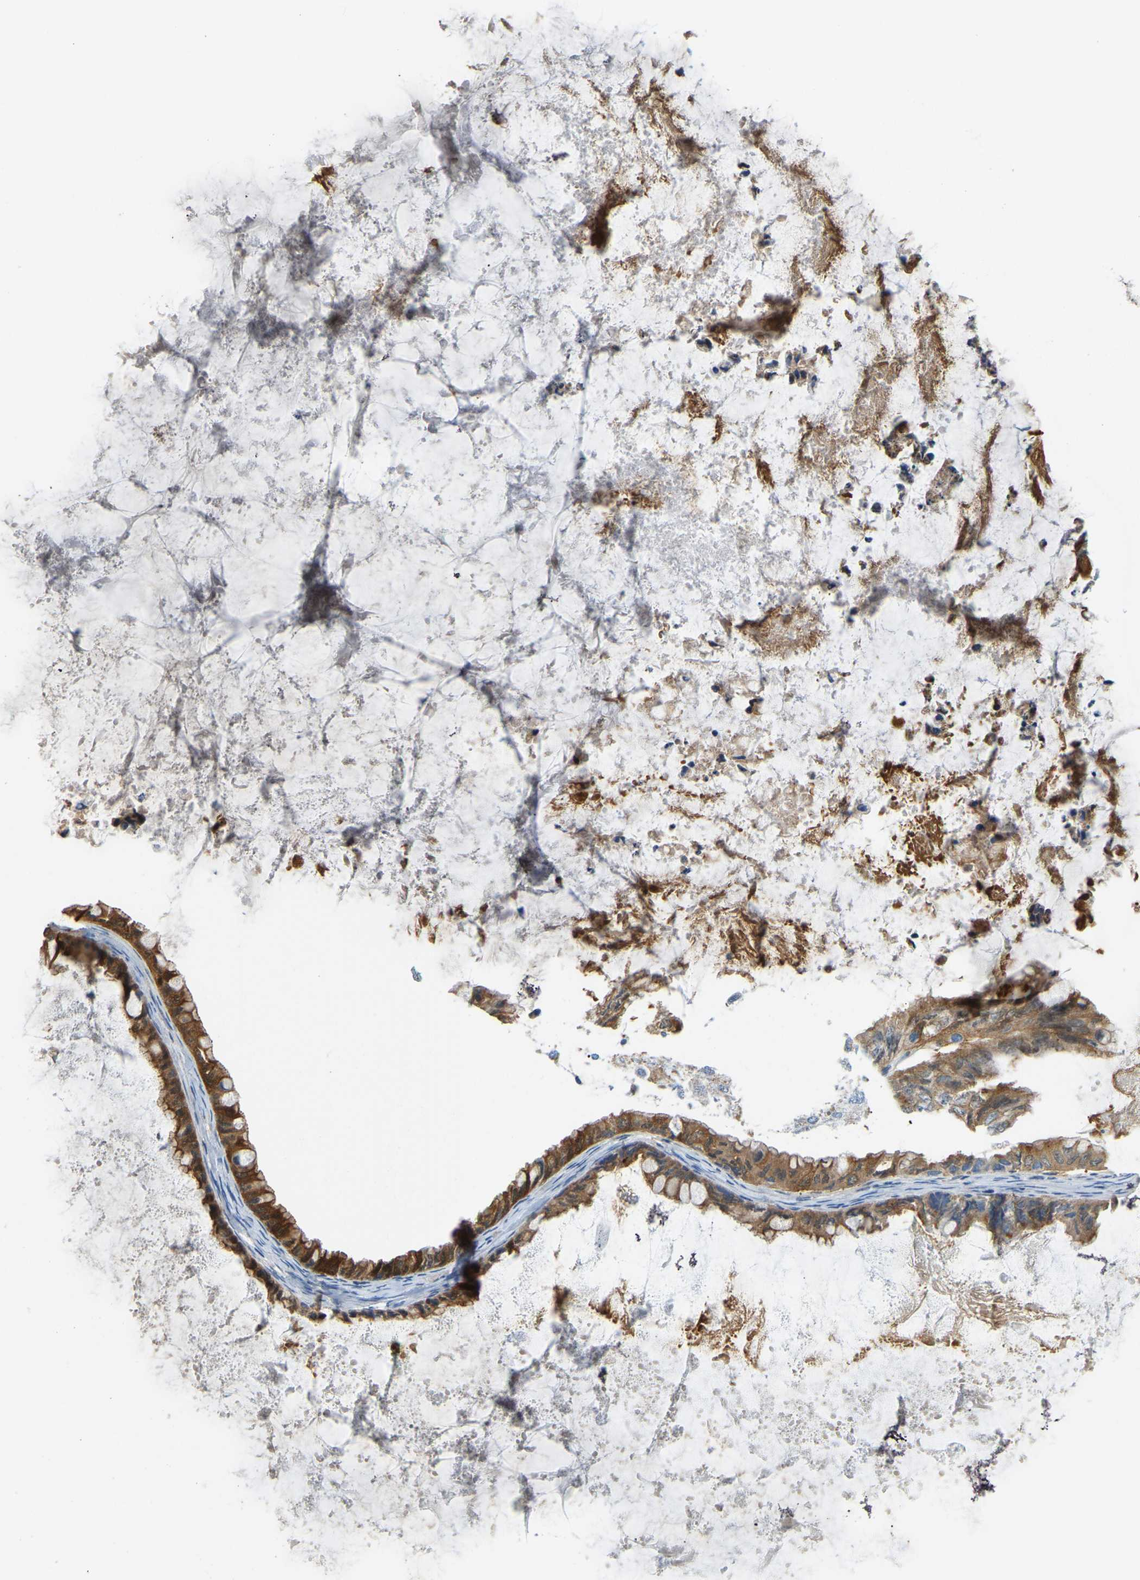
{"staining": {"intensity": "moderate", "quantity": ">75%", "location": "cytoplasmic/membranous"}, "tissue": "ovarian cancer", "cell_type": "Tumor cells", "image_type": "cancer", "snomed": [{"axis": "morphology", "description": "Cystadenocarcinoma, mucinous, NOS"}, {"axis": "topography", "description": "Ovary"}], "caption": "Immunohistochemistry photomicrograph of human ovarian cancer (mucinous cystadenocarcinoma) stained for a protein (brown), which reveals medium levels of moderate cytoplasmic/membranous positivity in about >75% of tumor cells.", "gene": "GDA", "patient": {"sex": "female", "age": 80}}